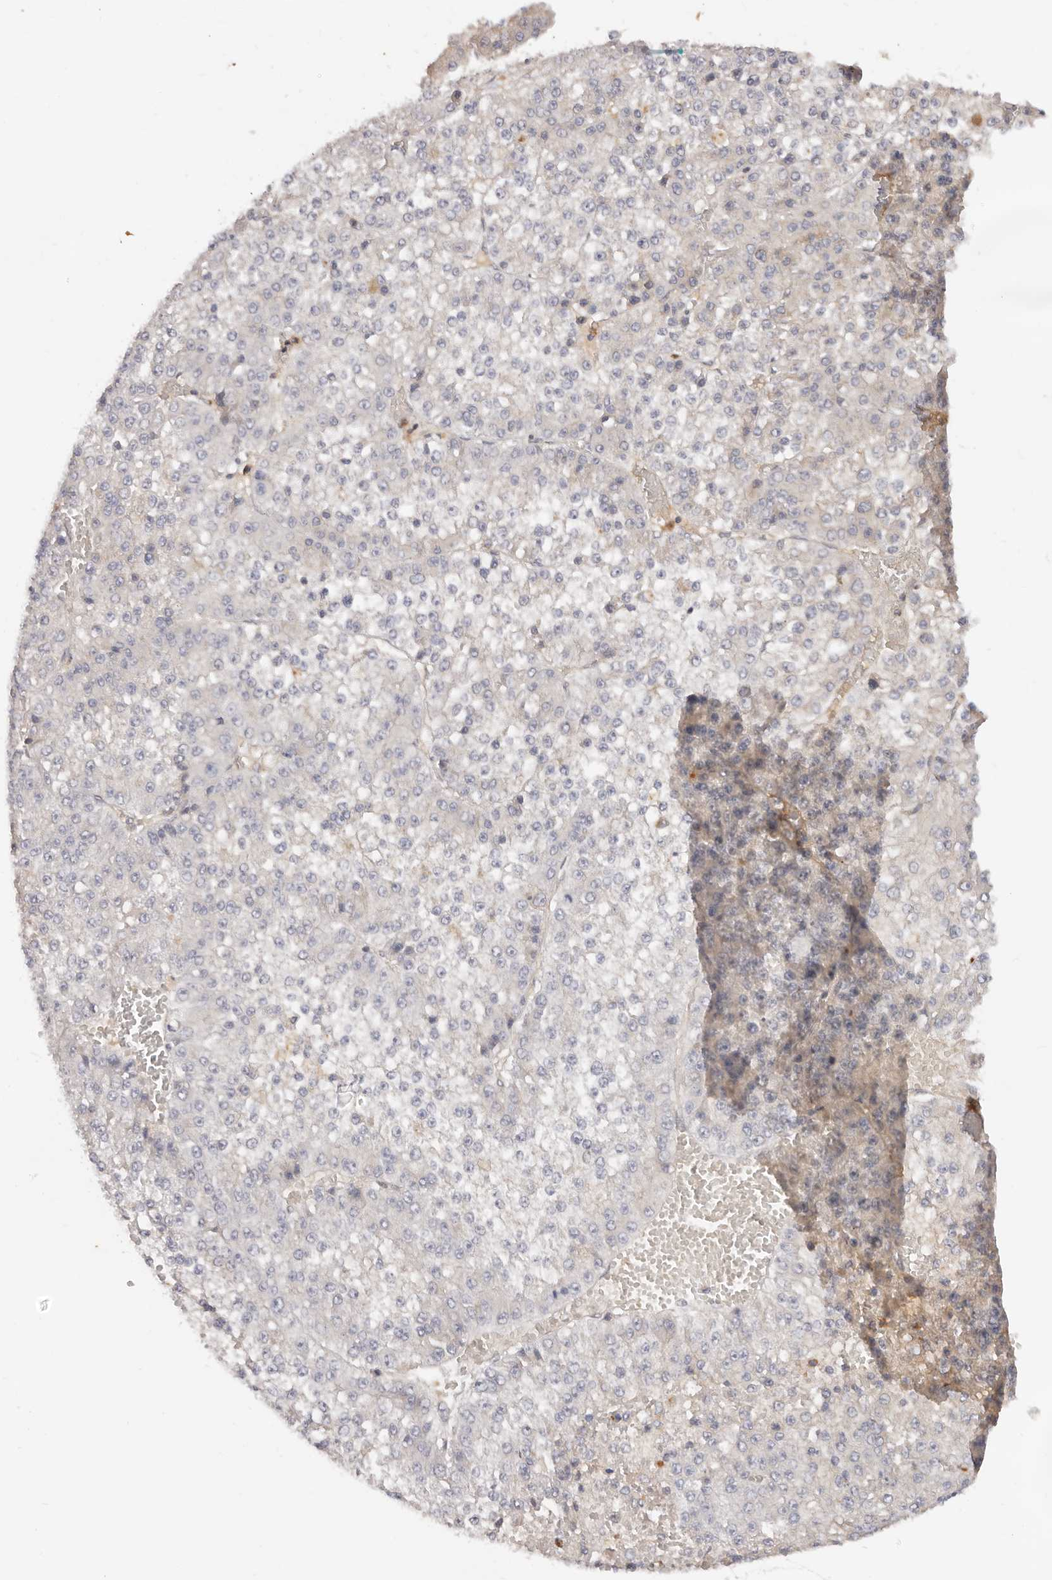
{"staining": {"intensity": "negative", "quantity": "none", "location": "none"}, "tissue": "liver cancer", "cell_type": "Tumor cells", "image_type": "cancer", "snomed": [{"axis": "morphology", "description": "Carcinoma, Hepatocellular, NOS"}, {"axis": "topography", "description": "Liver"}], "caption": "Tumor cells show no significant protein positivity in liver cancer (hepatocellular carcinoma).", "gene": "USP49", "patient": {"sex": "female", "age": 73}}